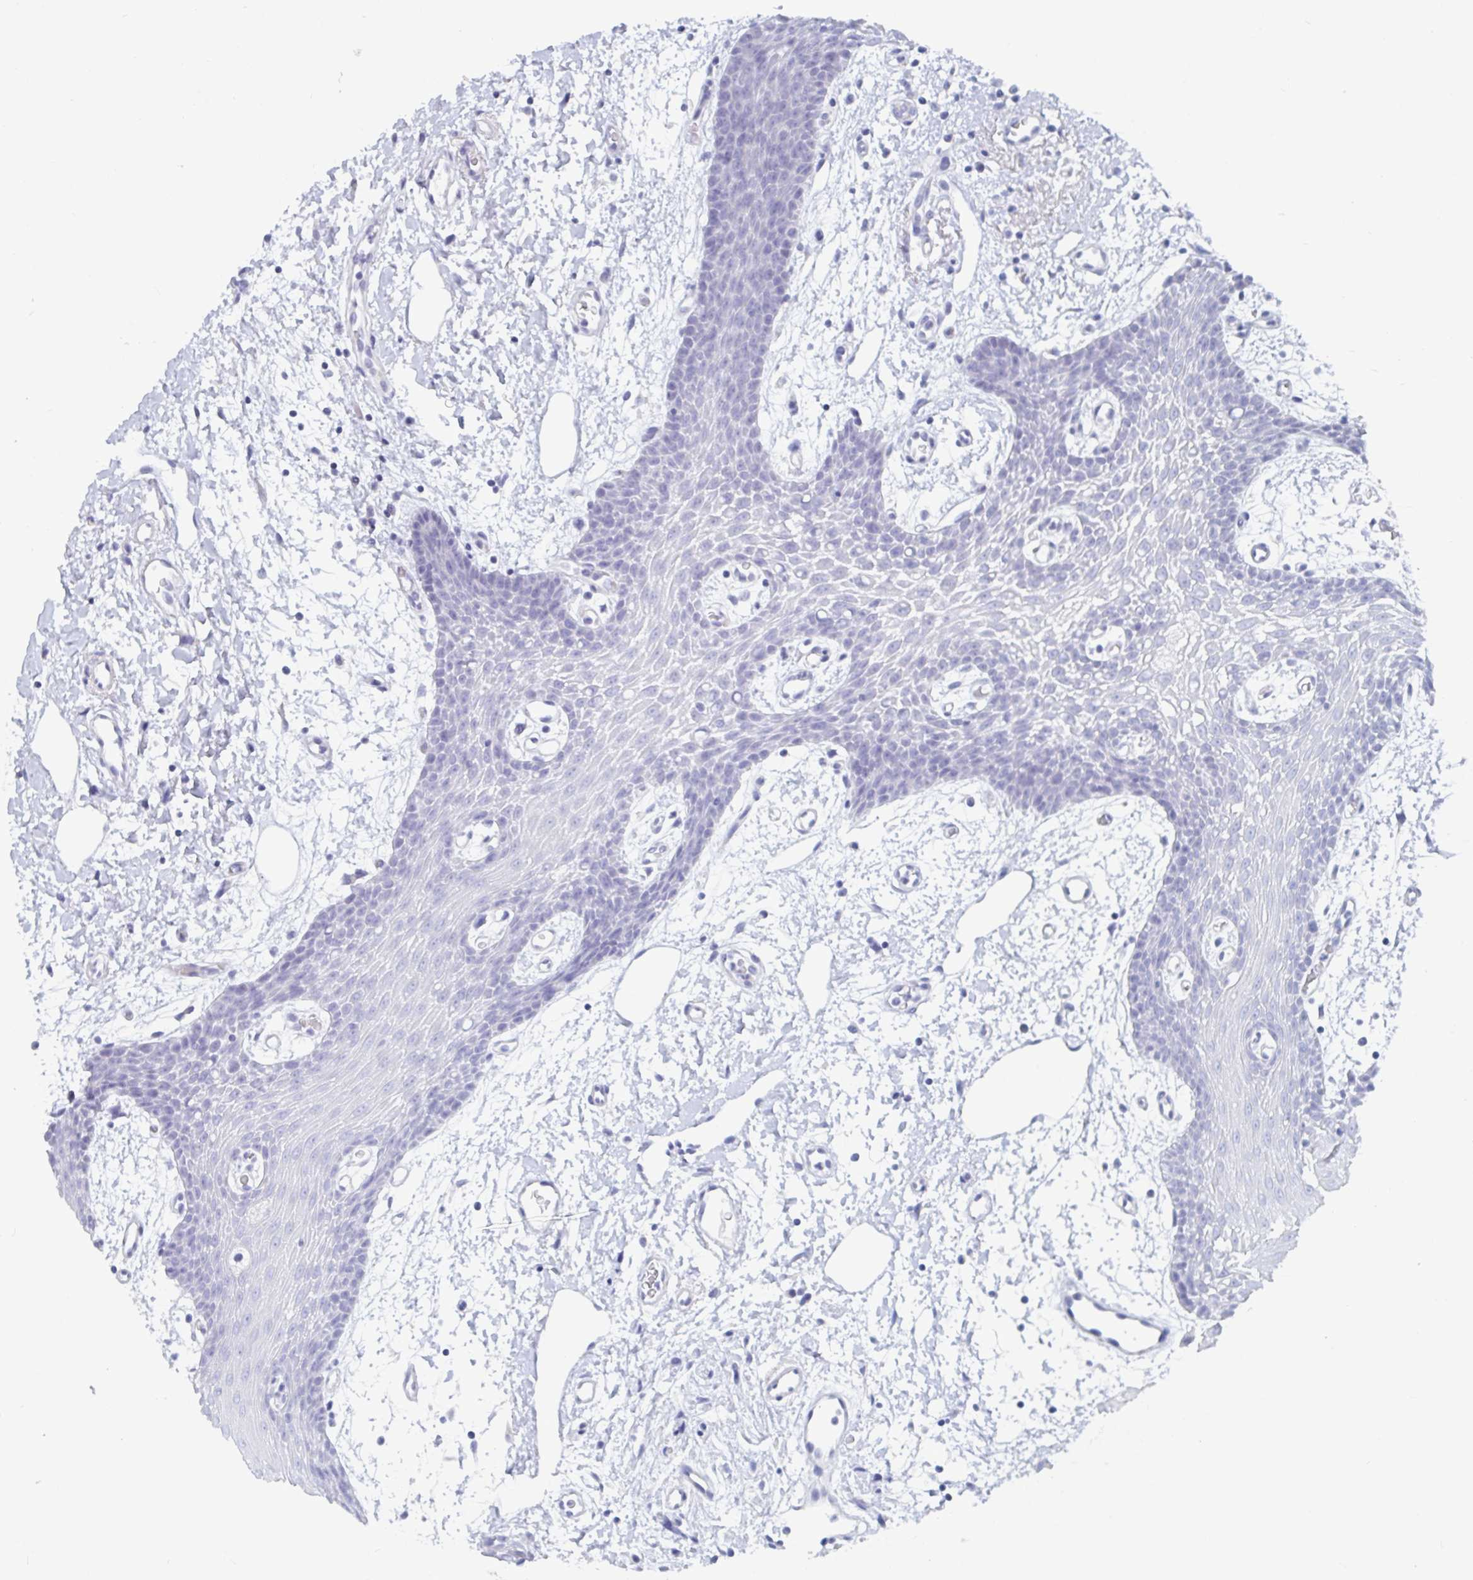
{"staining": {"intensity": "negative", "quantity": "none", "location": "none"}, "tissue": "oral mucosa", "cell_type": "Squamous epithelial cells", "image_type": "normal", "snomed": [{"axis": "morphology", "description": "Normal tissue, NOS"}, {"axis": "topography", "description": "Oral tissue"}], "caption": "Human oral mucosa stained for a protein using immunohistochemistry (IHC) reveals no positivity in squamous epithelial cells.", "gene": "DPEP3", "patient": {"sex": "female", "age": 59}}